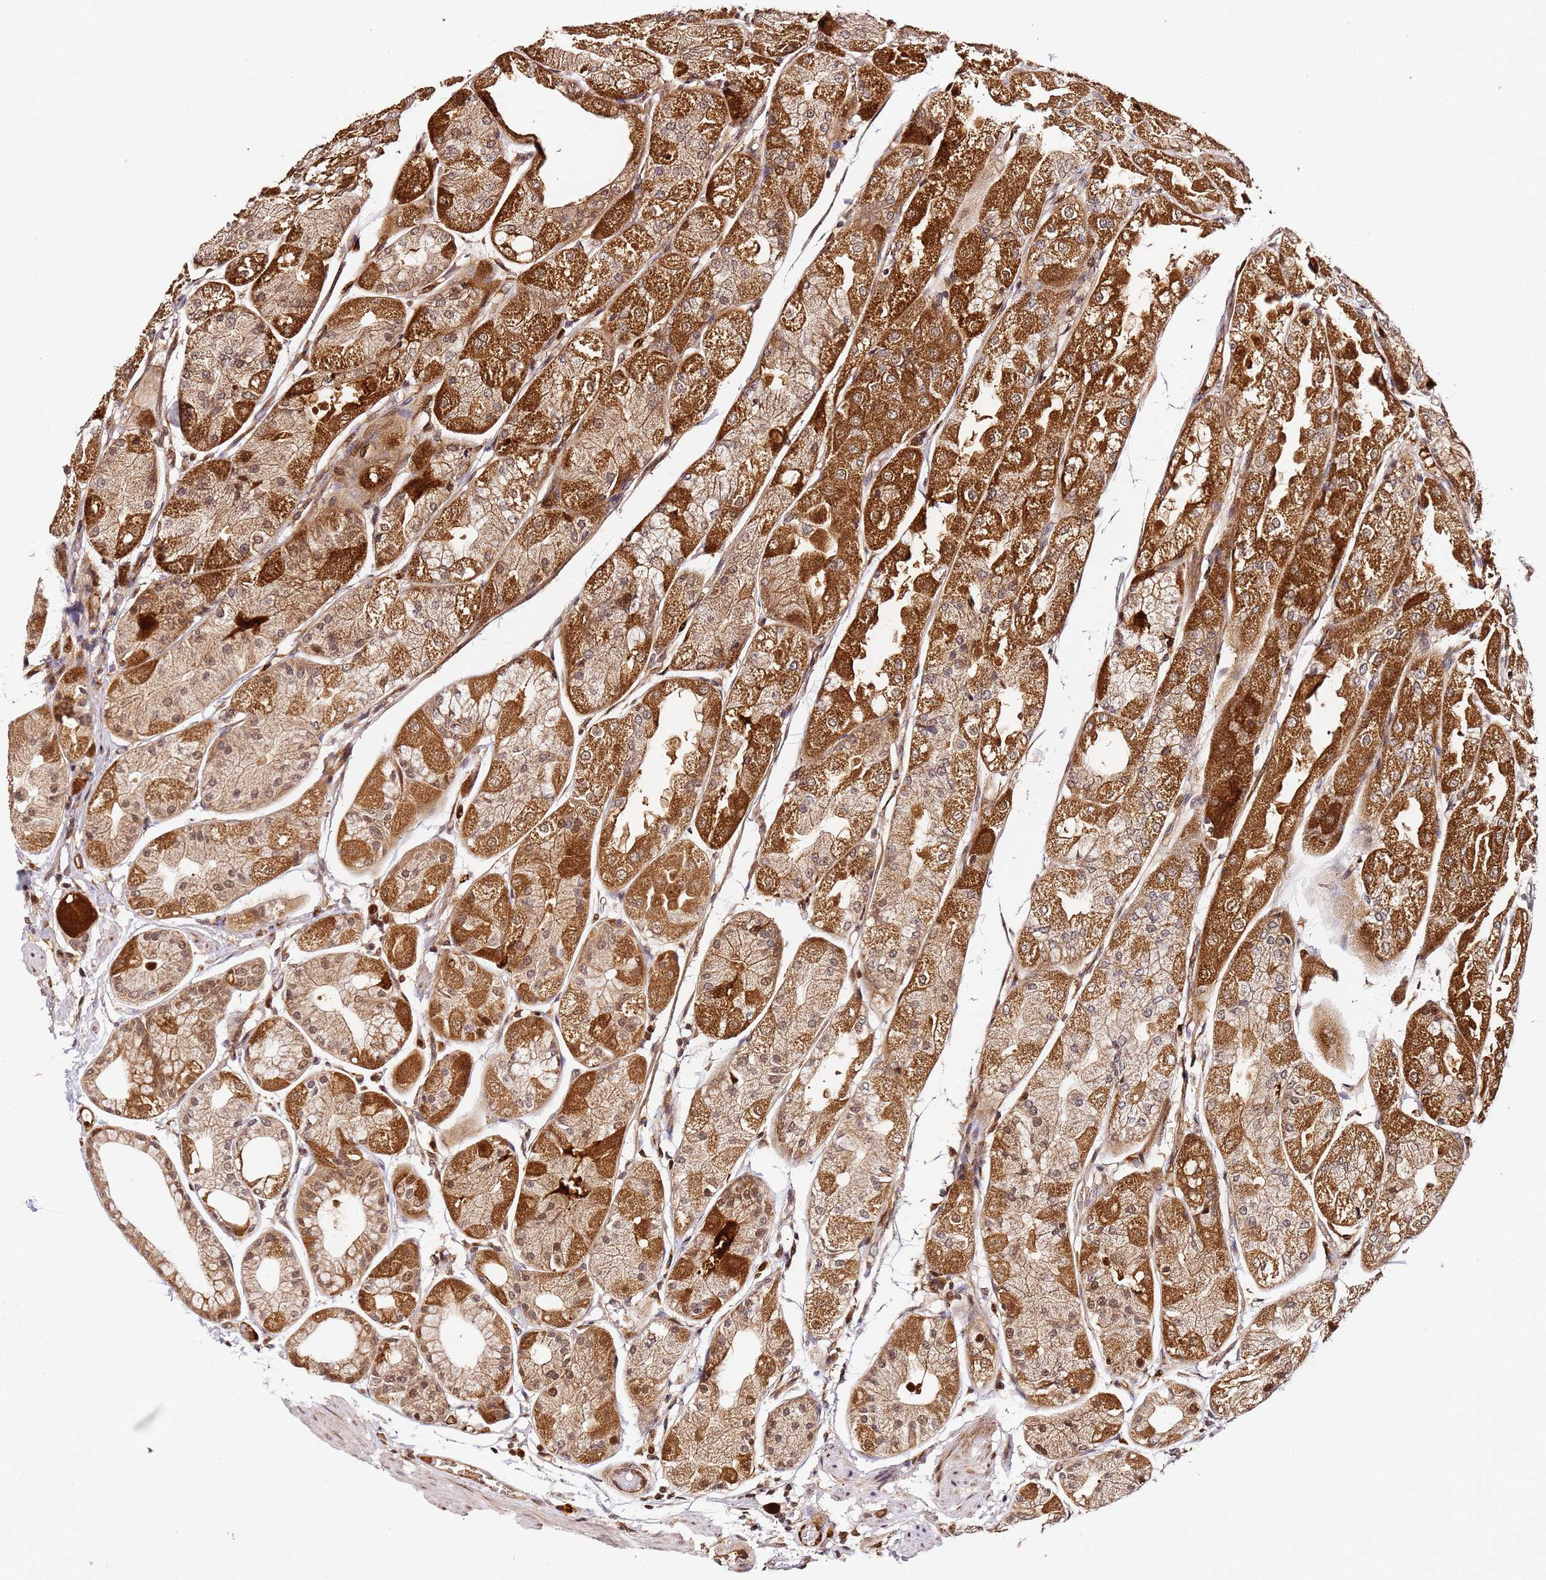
{"staining": {"intensity": "strong", "quantity": ">75%", "location": "cytoplasmic/membranous,nuclear"}, "tissue": "stomach", "cell_type": "Glandular cells", "image_type": "normal", "snomed": [{"axis": "morphology", "description": "Normal tissue, NOS"}, {"axis": "topography", "description": "Stomach, upper"}], "caption": "Immunohistochemistry (IHC) image of benign human stomach stained for a protein (brown), which exhibits high levels of strong cytoplasmic/membranous,nuclear staining in about >75% of glandular cells.", "gene": "SMOX", "patient": {"sex": "male", "age": 72}}